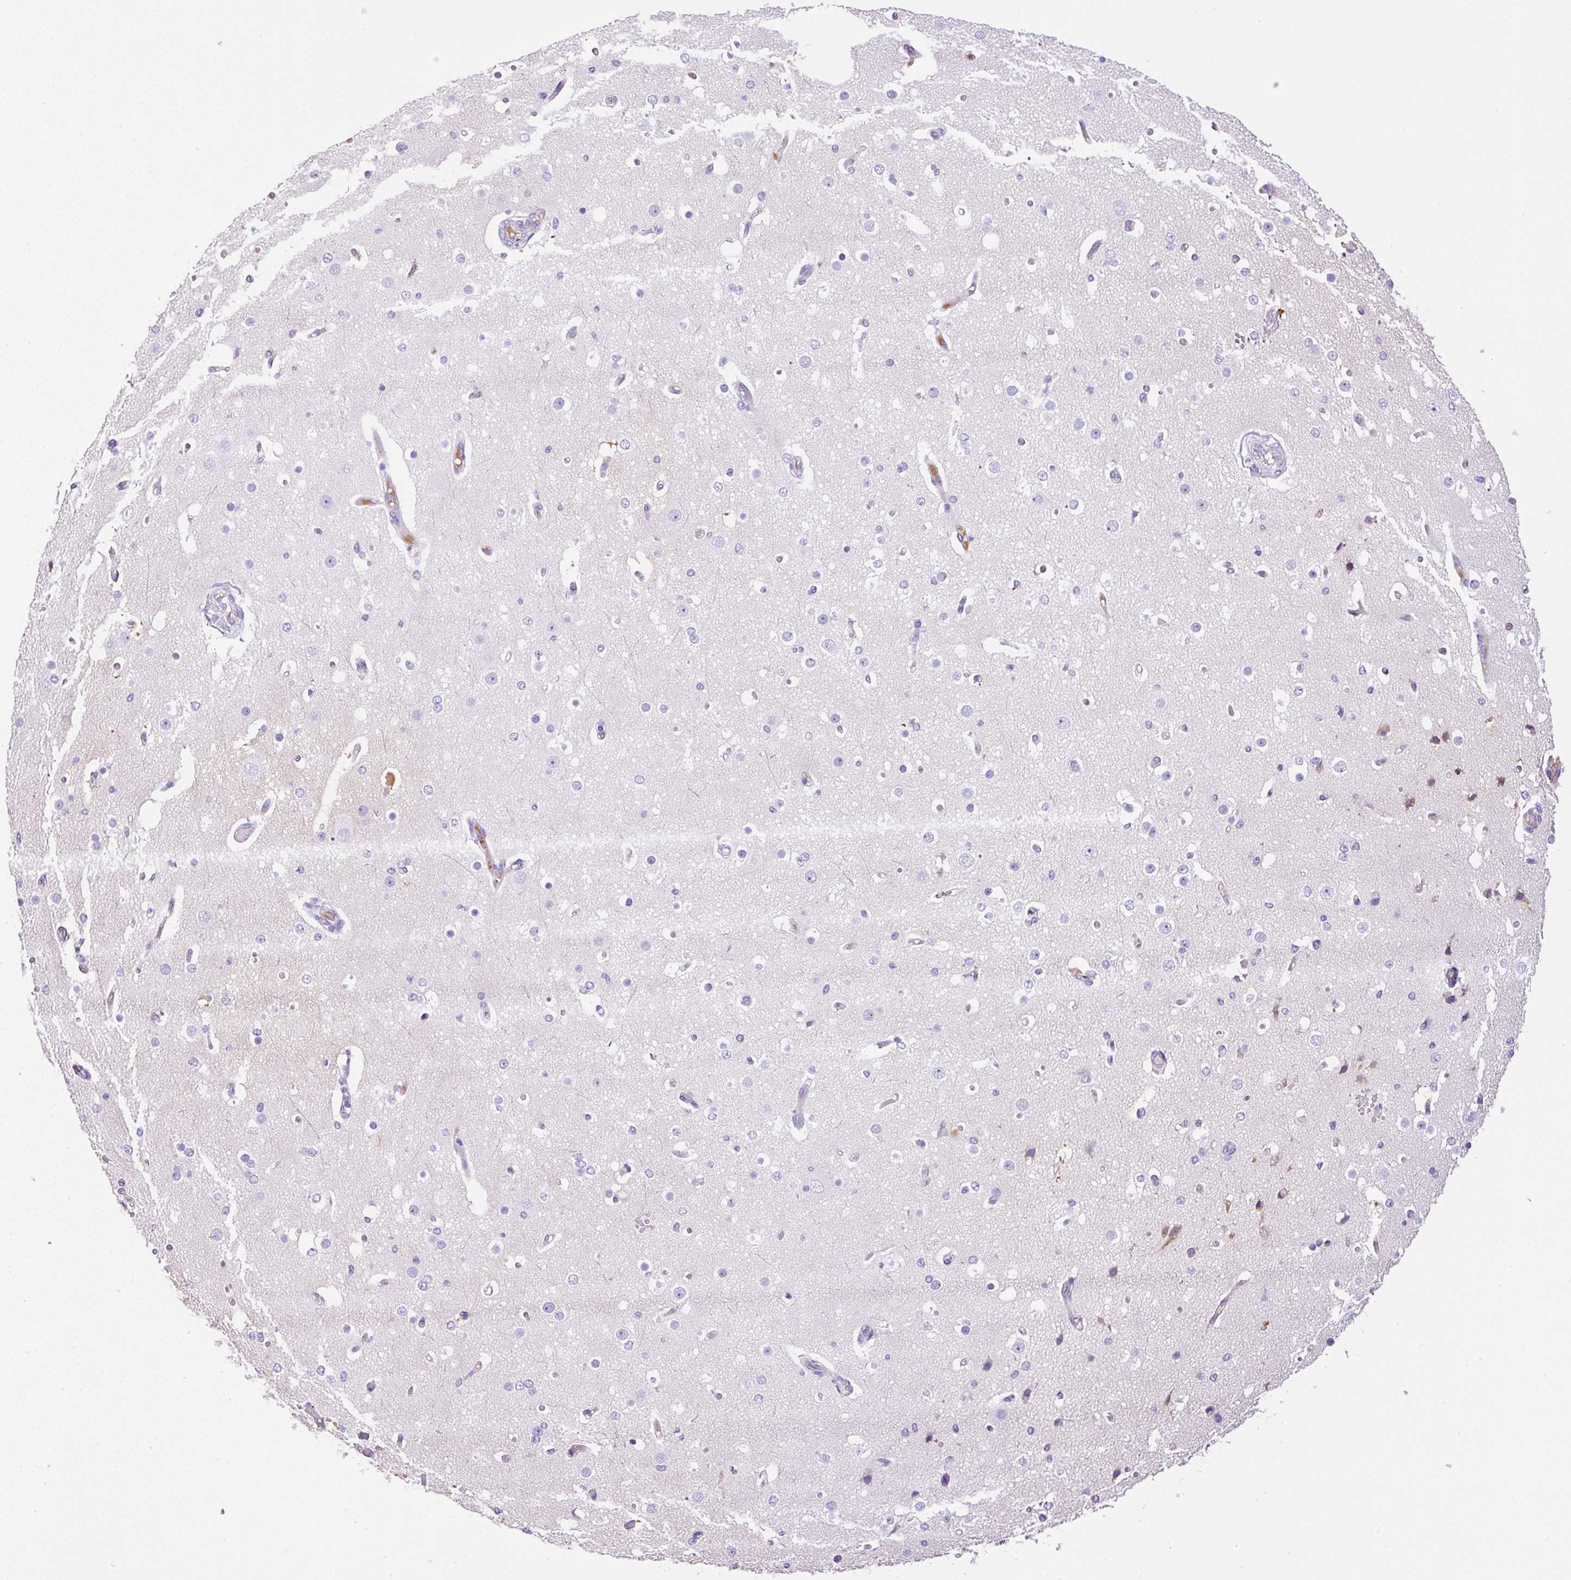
{"staining": {"intensity": "negative", "quantity": "none", "location": "none"}, "tissue": "cerebral cortex", "cell_type": "Endothelial cells", "image_type": "normal", "snomed": [{"axis": "morphology", "description": "Normal tissue, NOS"}, {"axis": "morphology", "description": "Inflammation, NOS"}, {"axis": "topography", "description": "Cerebral cortex"}], "caption": "Immunohistochemical staining of normal human cerebral cortex demonstrates no significant expression in endothelial cells. Brightfield microscopy of immunohistochemistry (IHC) stained with DAB (3,3'-diaminobenzidine) (brown) and hematoxylin (blue), captured at high magnification.", "gene": "APCS", "patient": {"sex": "male", "age": 6}}